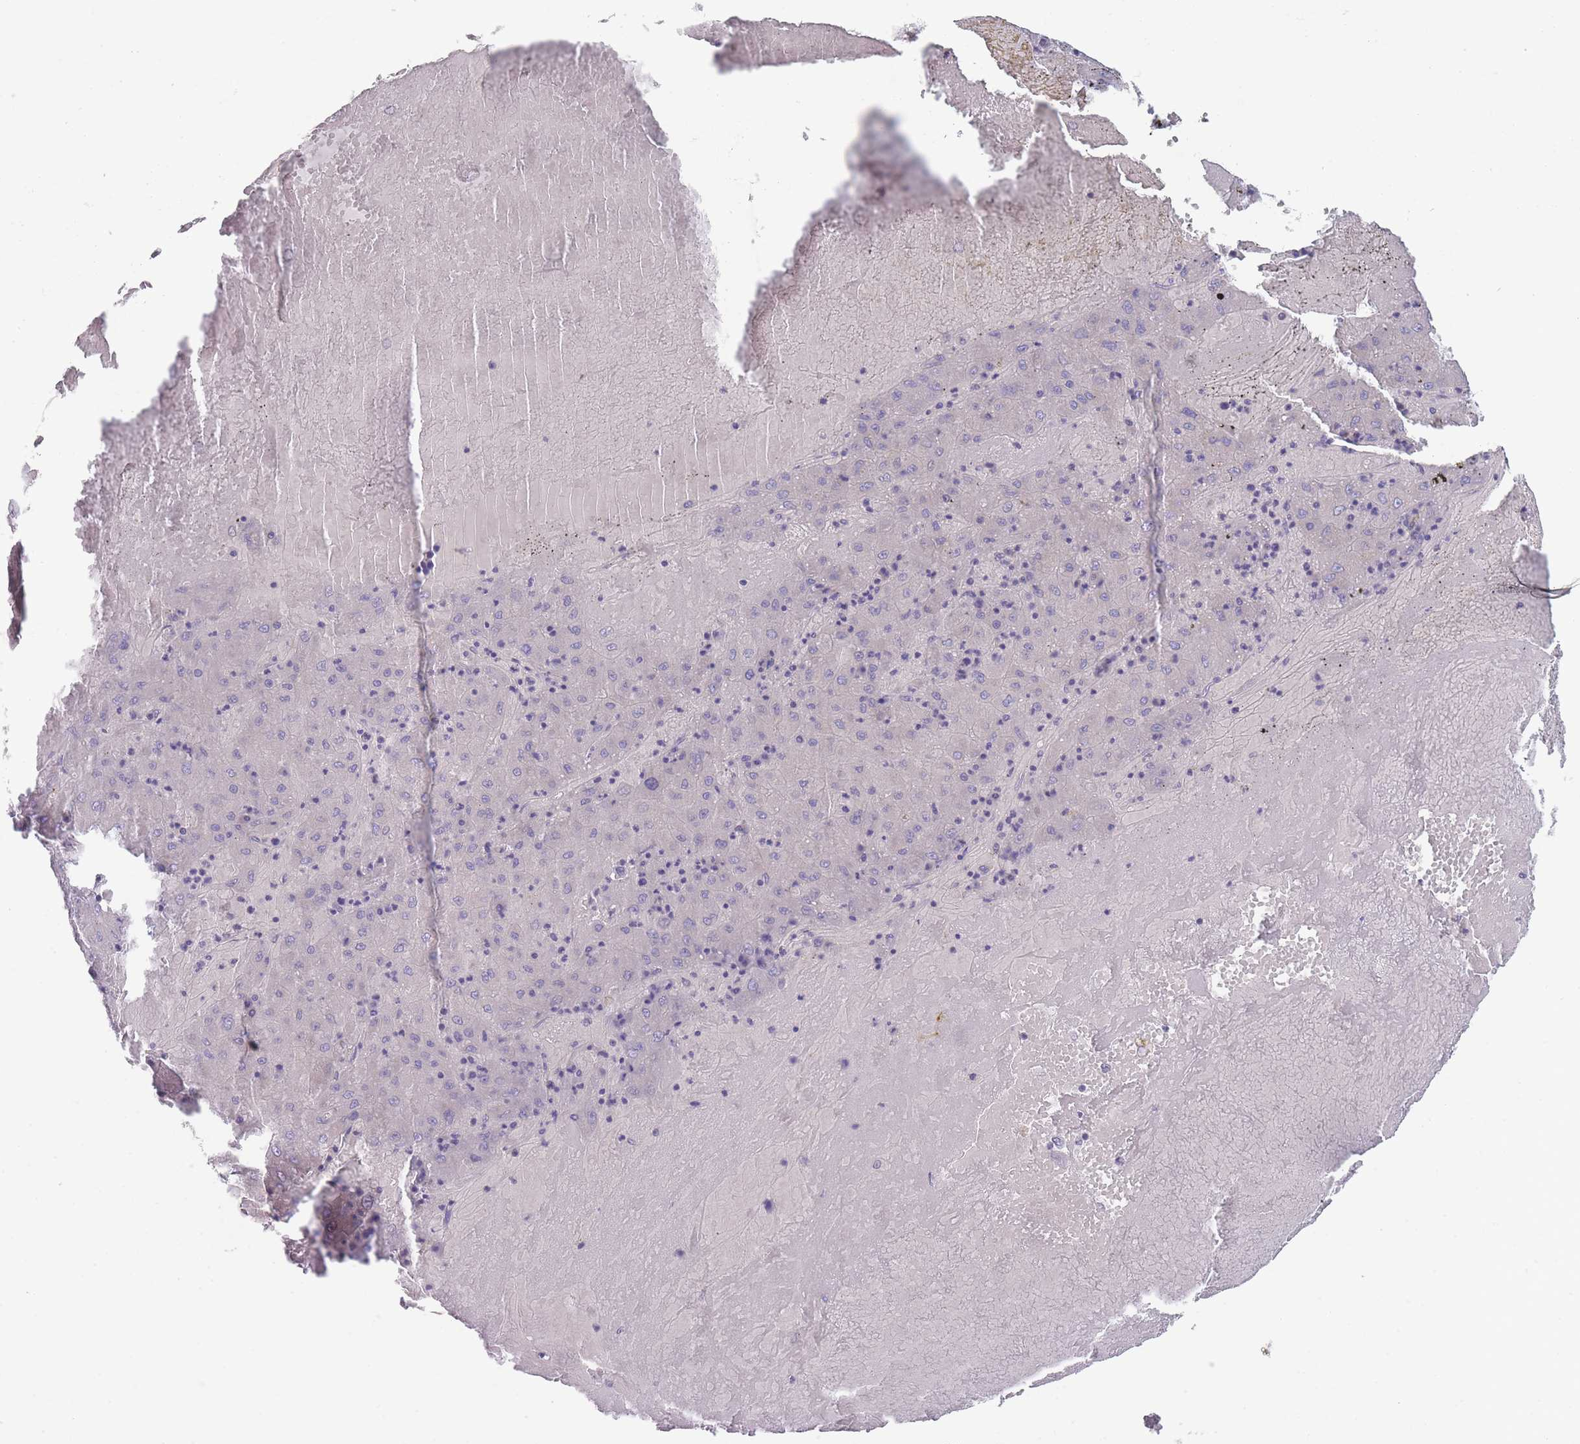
{"staining": {"intensity": "negative", "quantity": "none", "location": "none"}, "tissue": "liver cancer", "cell_type": "Tumor cells", "image_type": "cancer", "snomed": [{"axis": "morphology", "description": "Carcinoma, Hepatocellular, NOS"}, {"axis": "topography", "description": "Liver"}], "caption": "This is an immunohistochemistry histopathology image of hepatocellular carcinoma (liver). There is no staining in tumor cells.", "gene": "MRPS14", "patient": {"sex": "male", "age": 72}}